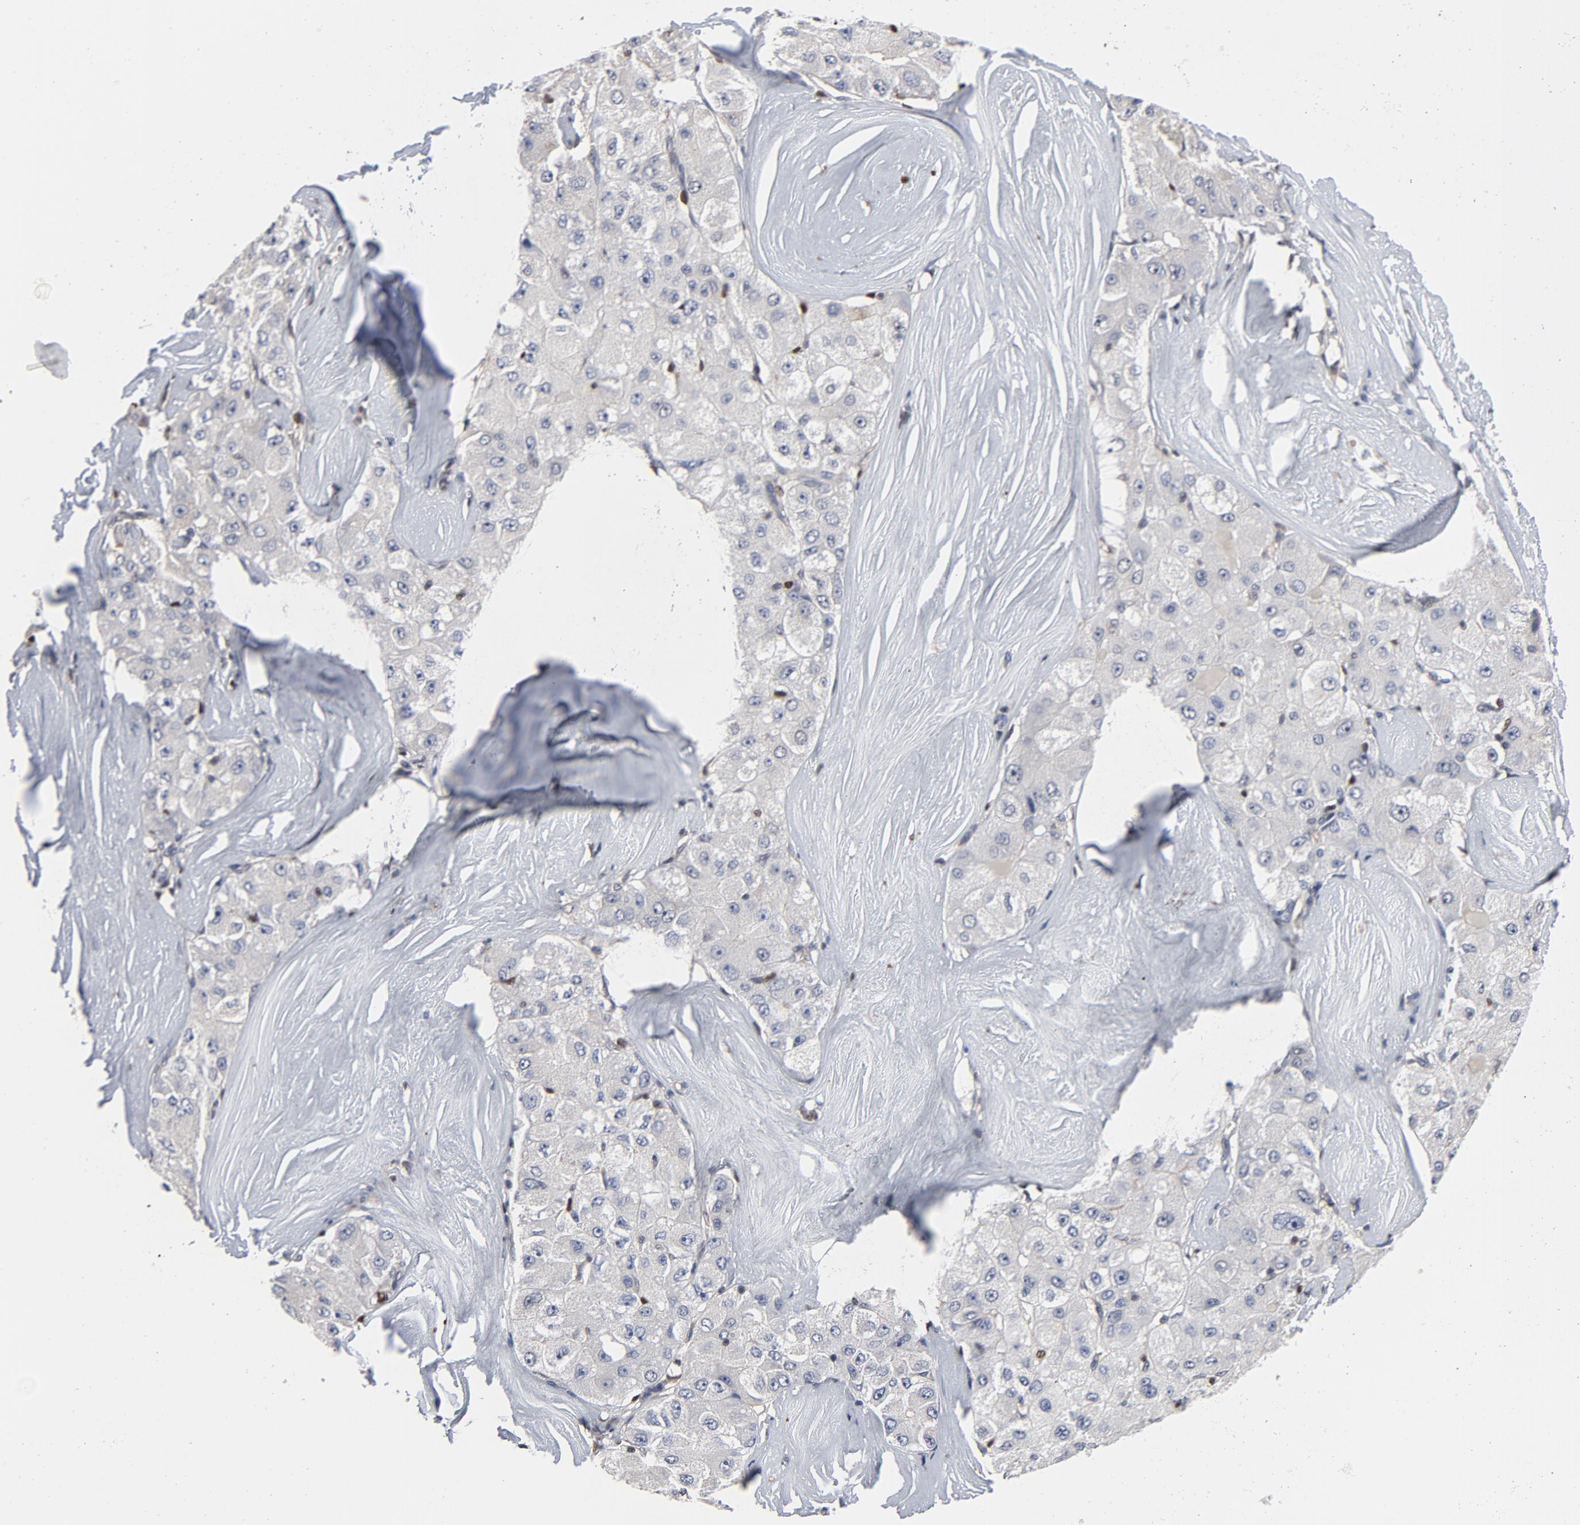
{"staining": {"intensity": "negative", "quantity": "none", "location": "none"}, "tissue": "liver cancer", "cell_type": "Tumor cells", "image_type": "cancer", "snomed": [{"axis": "morphology", "description": "Carcinoma, Hepatocellular, NOS"}, {"axis": "topography", "description": "Liver"}], "caption": "This image is of hepatocellular carcinoma (liver) stained with IHC to label a protein in brown with the nuclei are counter-stained blue. There is no positivity in tumor cells.", "gene": "NFKB1", "patient": {"sex": "male", "age": 80}}